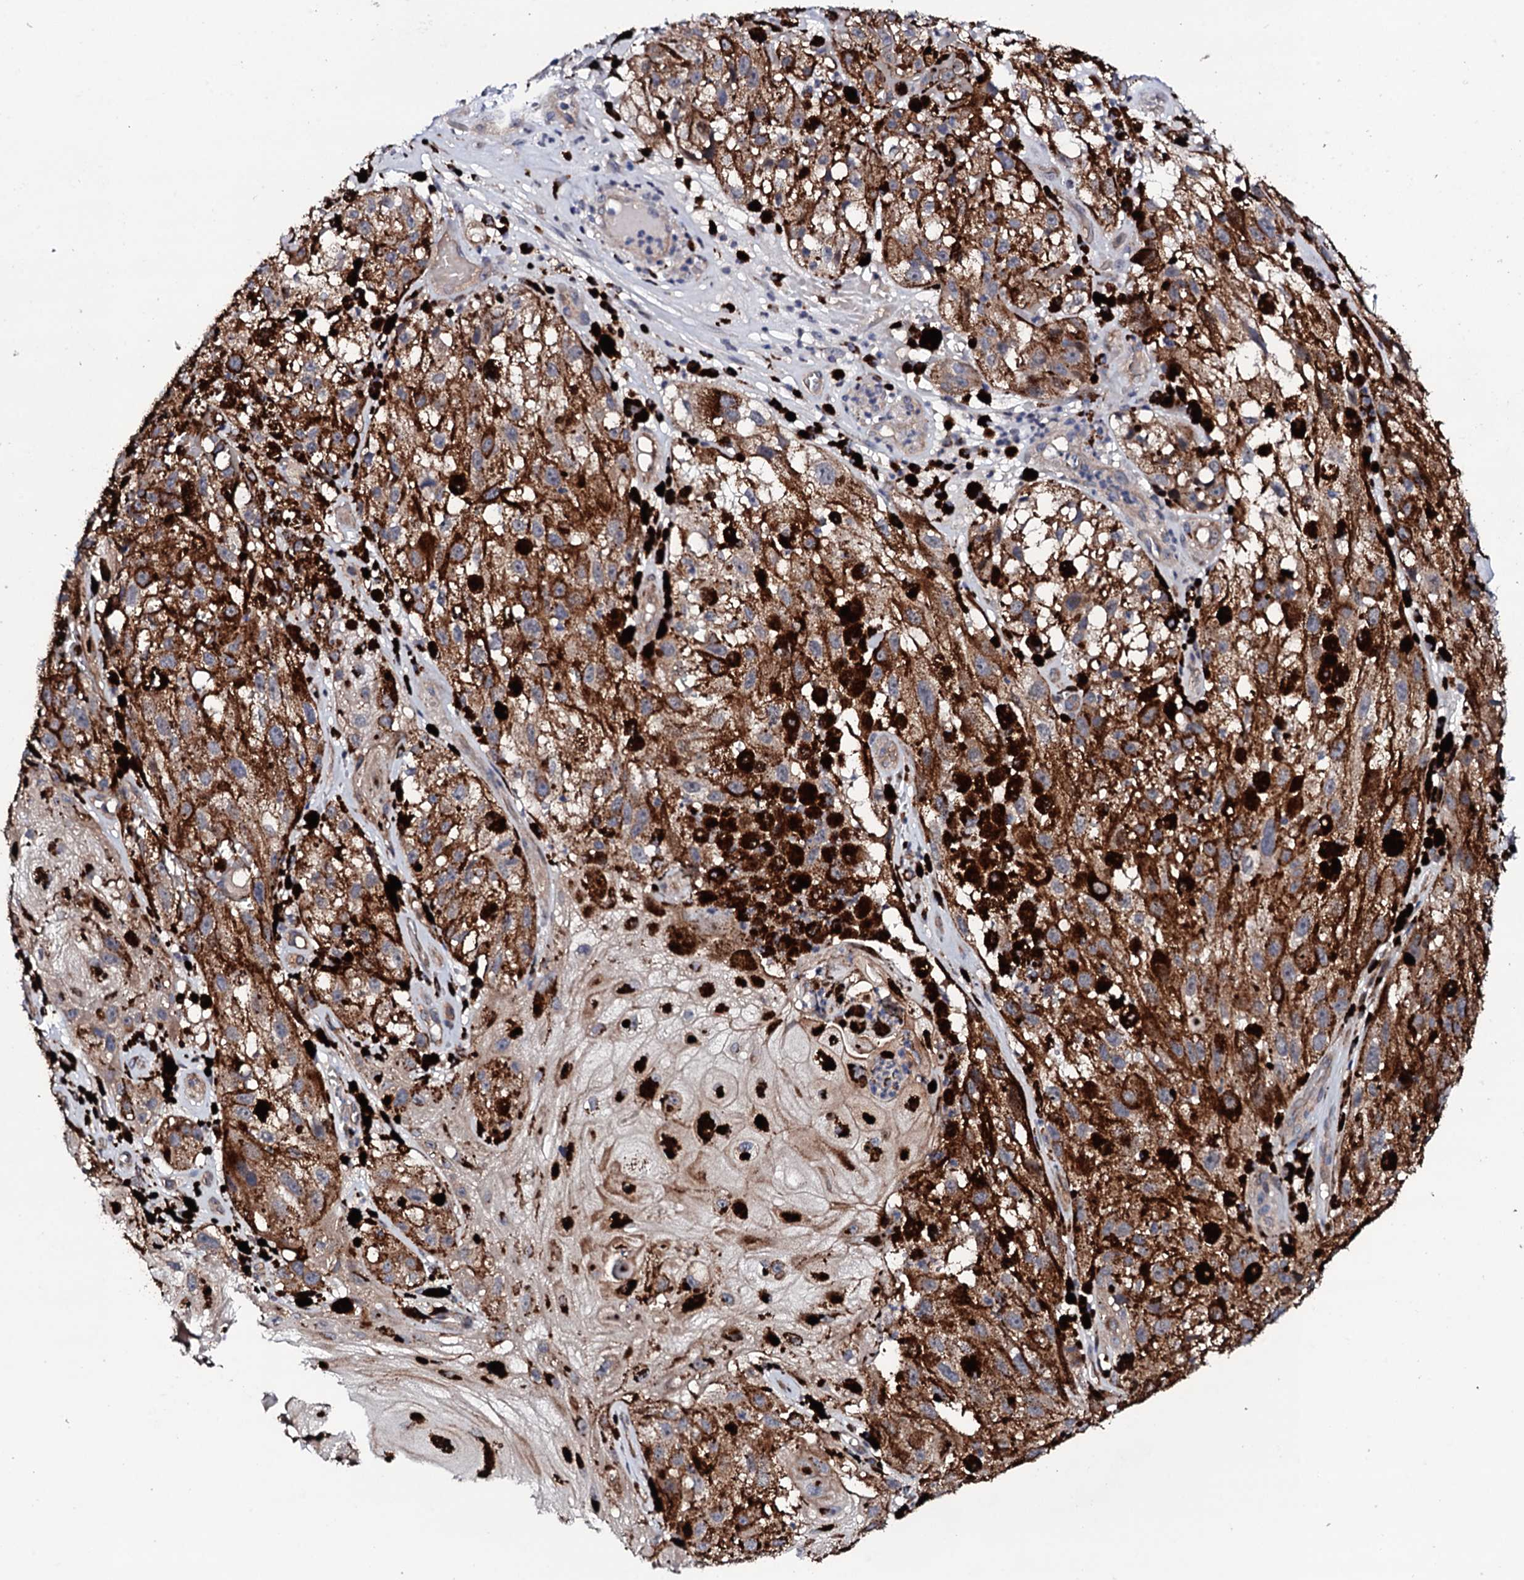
{"staining": {"intensity": "moderate", "quantity": ">75%", "location": "cytoplasmic/membranous"}, "tissue": "melanoma", "cell_type": "Tumor cells", "image_type": "cancer", "snomed": [{"axis": "morphology", "description": "Malignant melanoma, NOS"}, {"axis": "topography", "description": "Skin"}], "caption": "Human melanoma stained with a brown dye exhibits moderate cytoplasmic/membranous positive expression in about >75% of tumor cells.", "gene": "CIAO2A", "patient": {"sex": "male", "age": 88}}